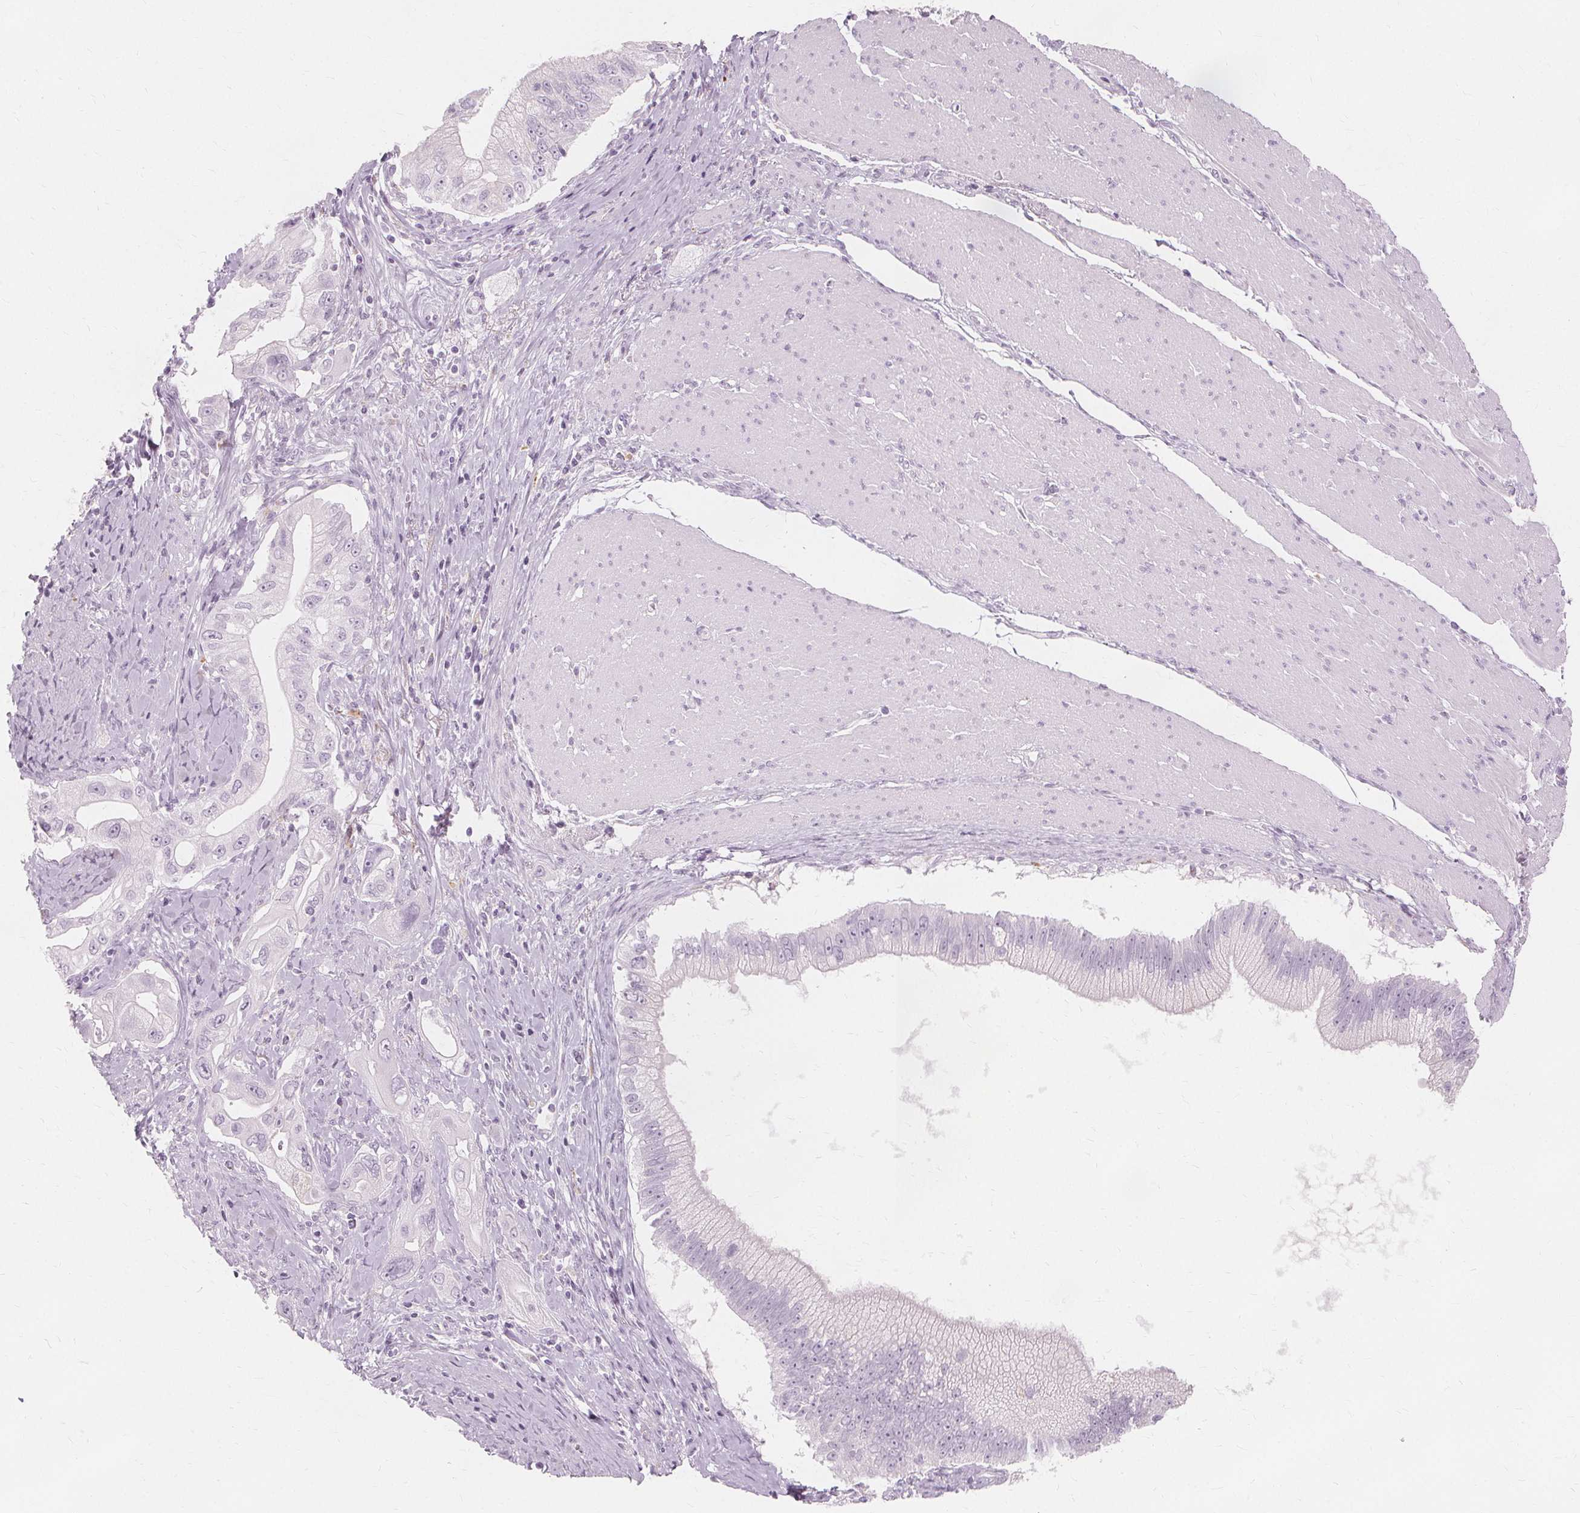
{"staining": {"intensity": "negative", "quantity": "none", "location": "none"}, "tissue": "pancreatic cancer", "cell_type": "Tumor cells", "image_type": "cancer", "snomed": [{"axis": "morphology", "description": "Adenocarcinoma, NOS"}, {"axis": "topography", "description": "Pancreas"}], "caption": "IHC of pancreatic cancer (adenocarcinoma) exhibits no positivity in tumor cells.", "gene": "TFF1", "patient": {"sex": "male", "age": 70}}